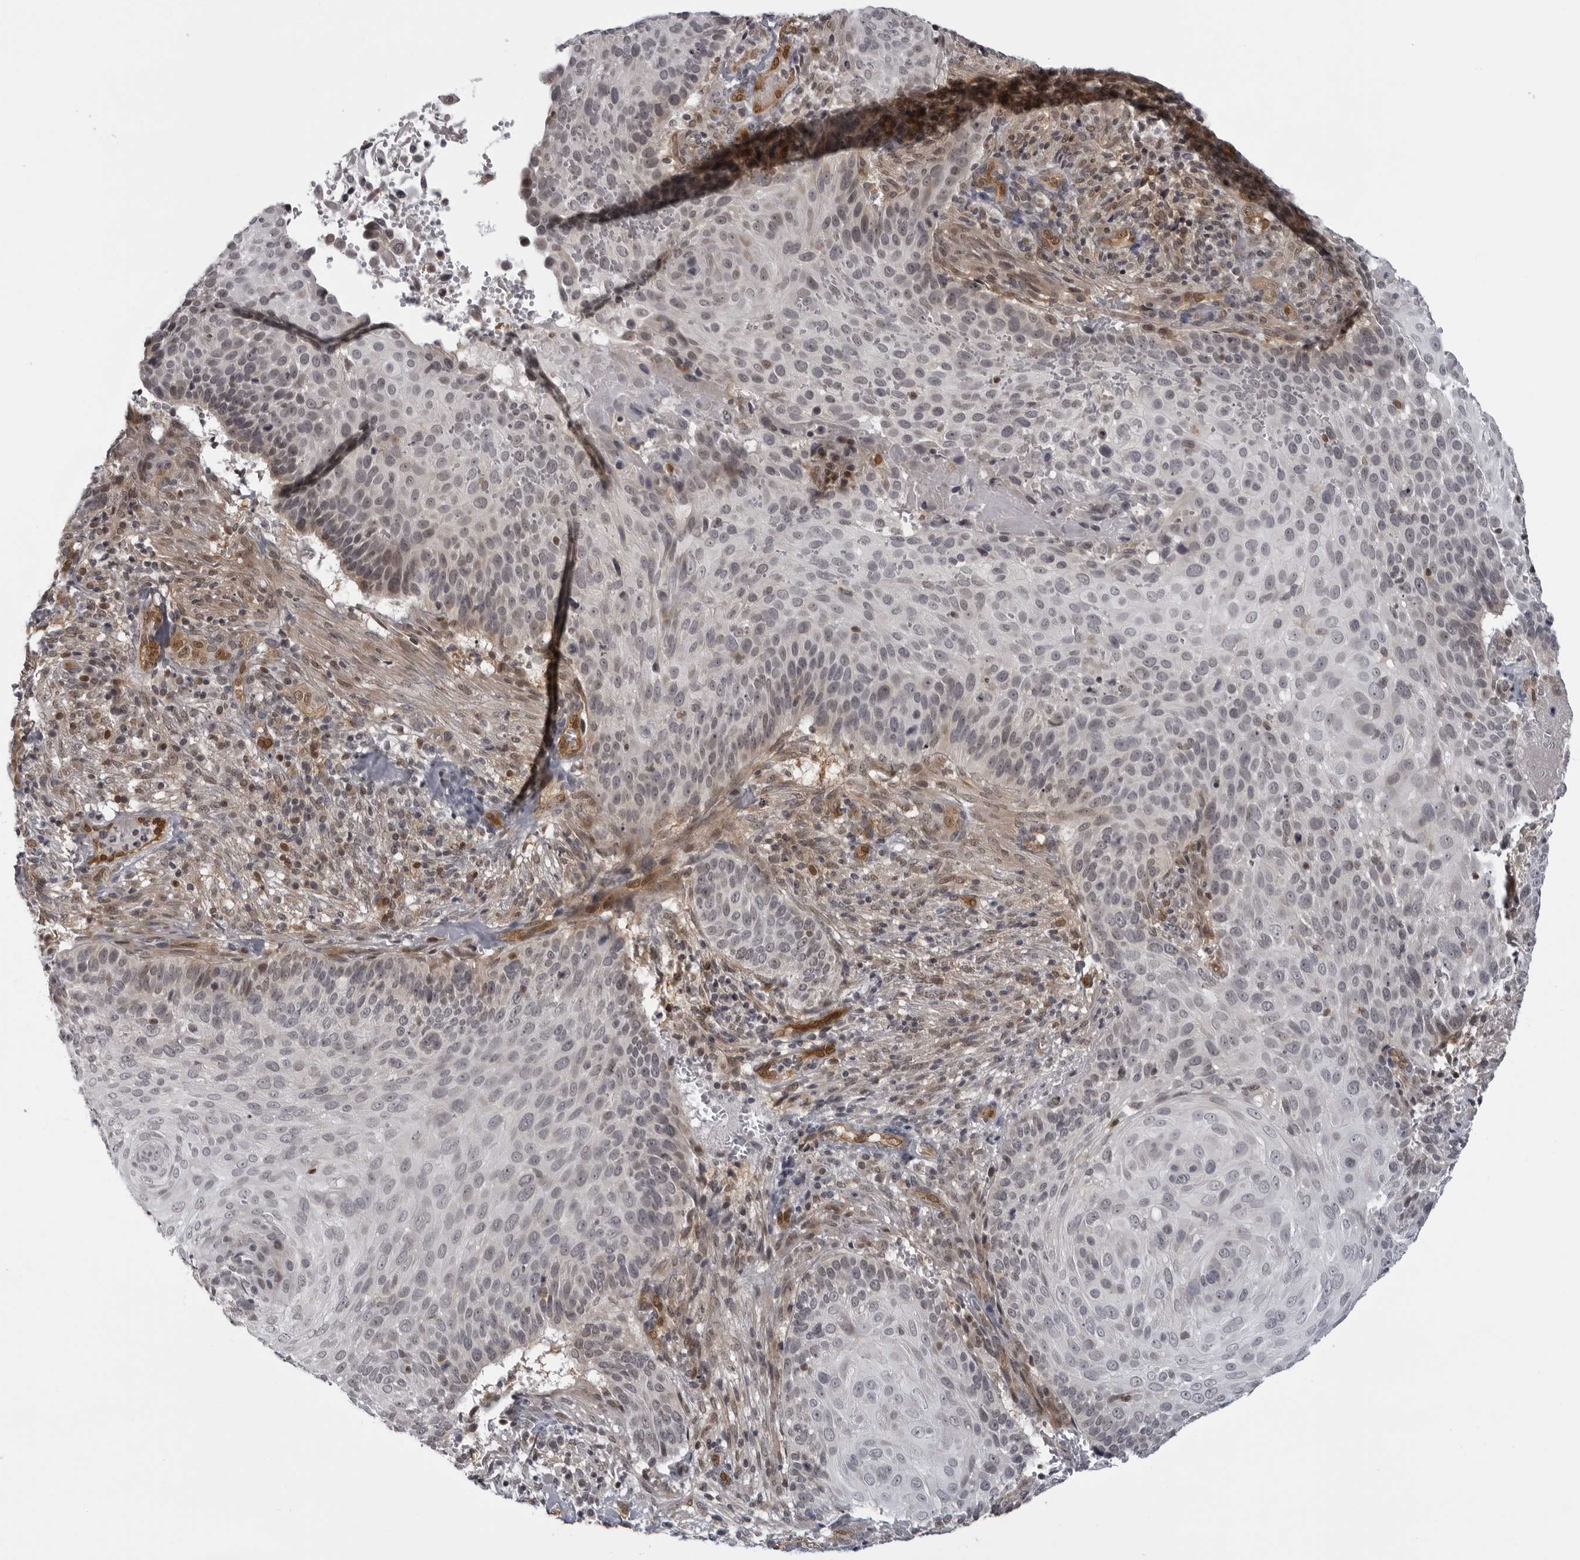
{"staining": {"intensity": "weak", "quantity": "25%-75%", "location": "nuclear"}, "tissue": "cervical cancer", "cell_type": "Tumor cells", "image_type": "cancer", "snomed": [{"axis": "morphology", "description": "Squamous cell carcinoma, NOS"}, {"axis": "topography", "description": "Cervix"}], "caption": "Protein analysis of cervical cancer tissue exhibits weak nuclear expression in approximately 25%-75% of tumor cells.", "gene": "MAPK12", "patient": {"sex": "female", "age": 74}}